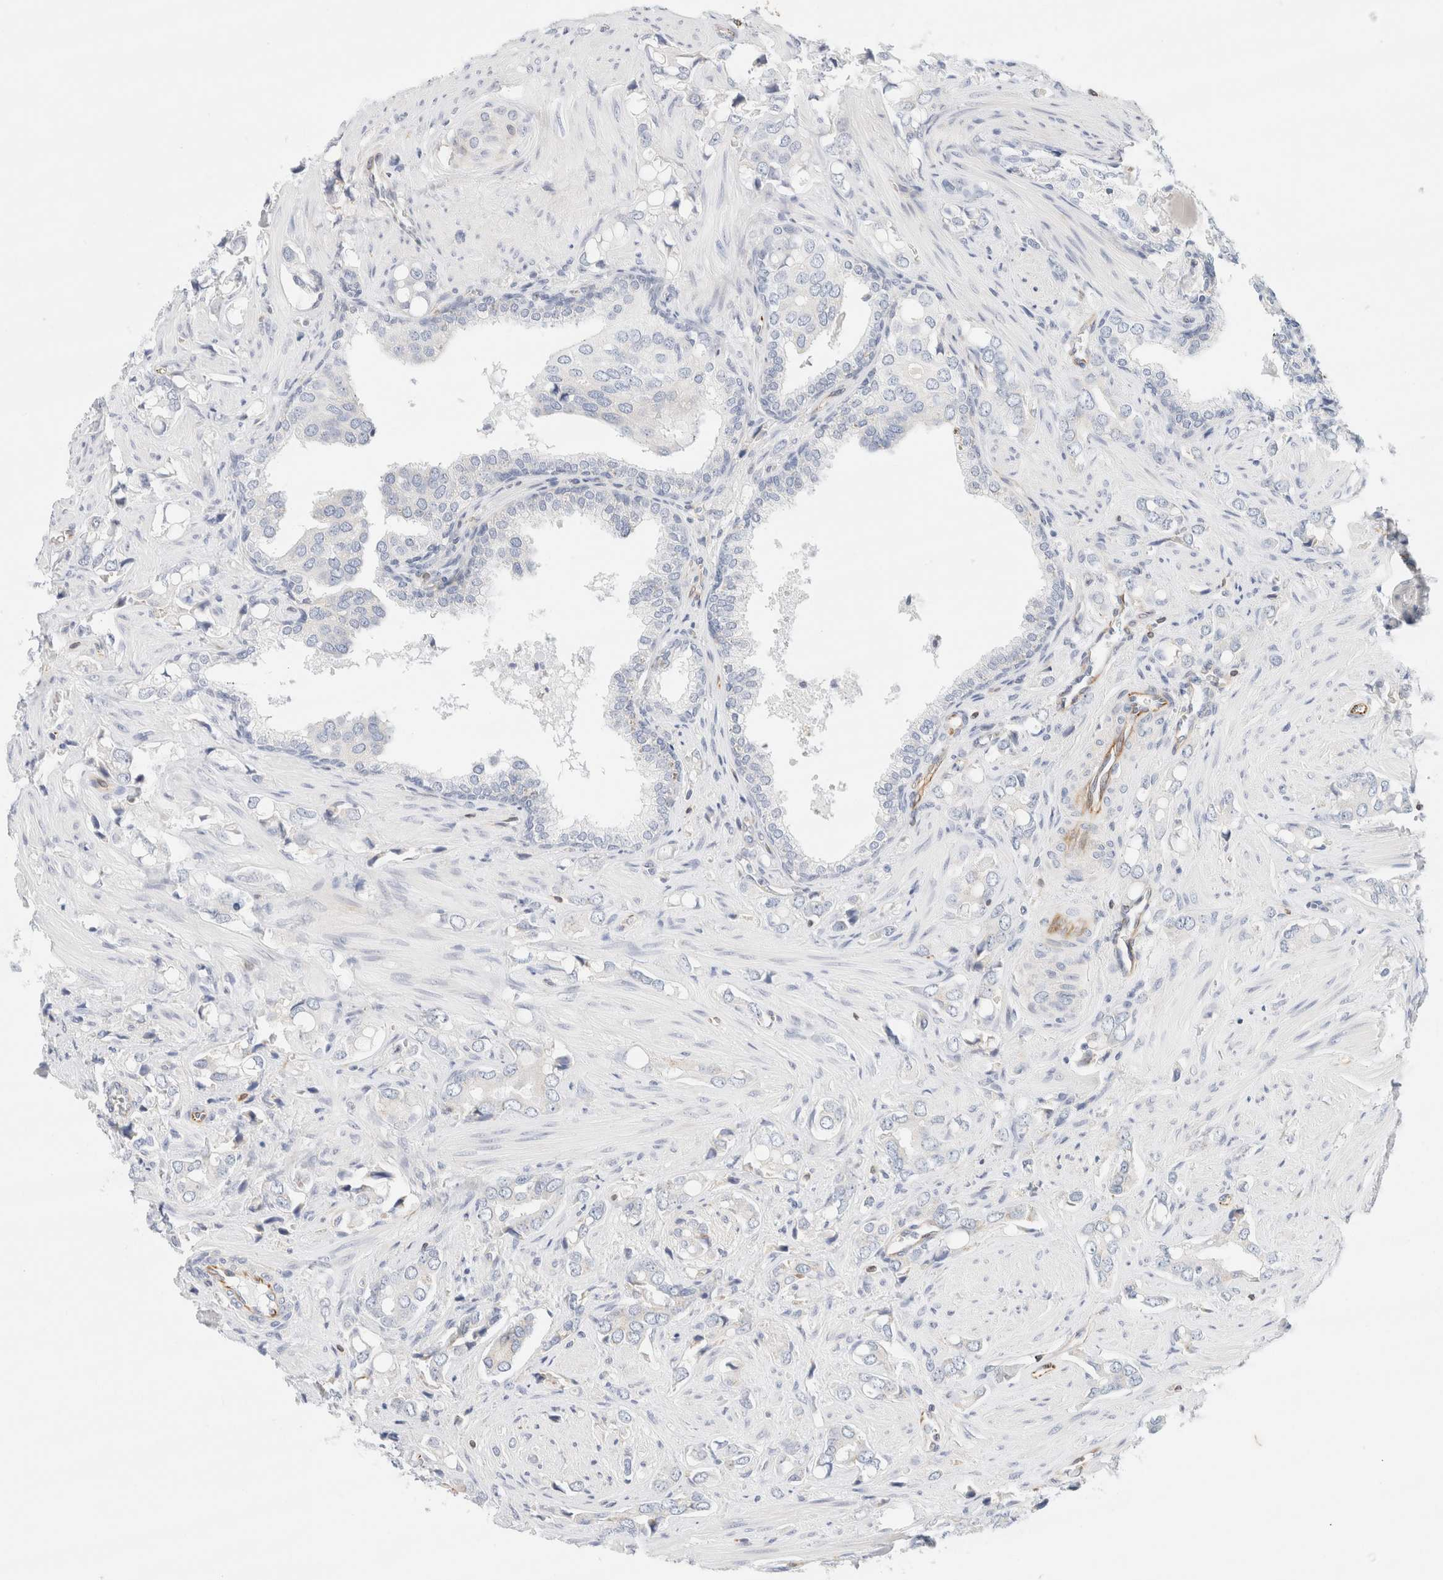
{"staining": {"intensity": "negative", "quantity": "none", "location": "none"}, "tissue": "prostate cancer", "cell_type": "Tumor cells", "image_type": "cancer", "snomed": [{"axis": "morphology", "description": "Adenocarcinoma, High grade"}, {"axis": "topography", "description": "Prostate"}], "caption": "Tumor cells are negative for protein expression in human prostate adenocarcinoma (high-grade).", "gene": "SLC25A48", "patient": {"sex": "male", "age": 52}}